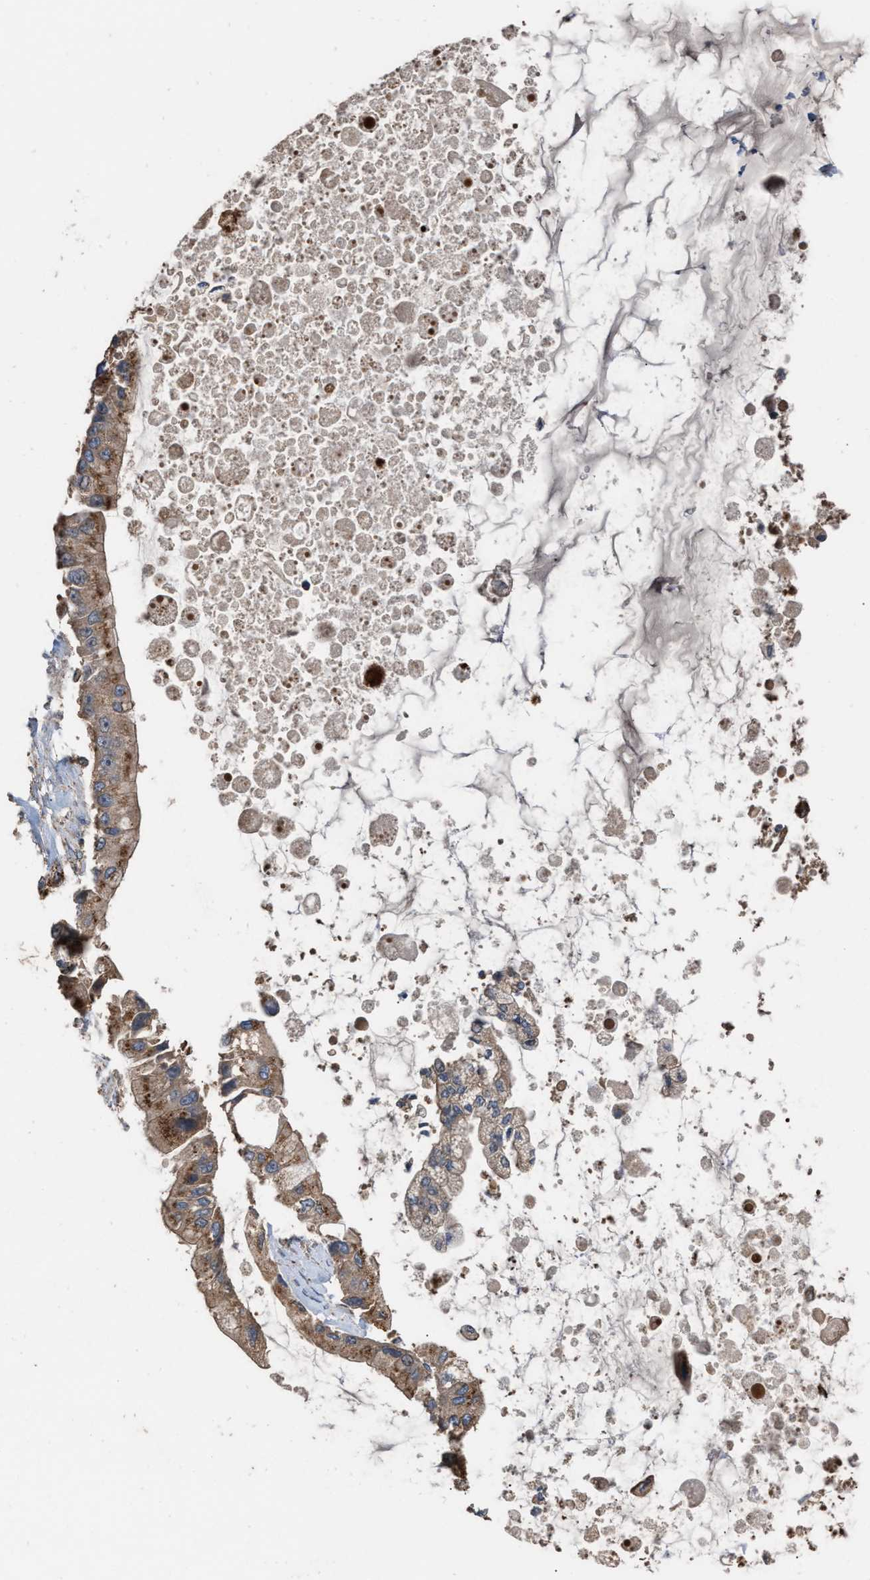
{"staining": {"intensity": "moderate", "quantity": ">75%", "location": "cytoplasmic/membranous"}, "tissue": "liver cancer", "cell_type": "Tumor cells", "image_type": "cancer", "snomed": [{"axis": "morphology", "description": "Cholangiocarcinoma"}, {"axis": "topography", "description": "Liver"}], "caption": "This photomicrograph demonstrates immunohistochemistry (IHC) staining of human cholangiocarcinoma (liver), with medium moderate cytoplasmic/membranous expression in approximately >75% of tumor cells.", "gene": "ELMO3", "patient": {"sex": "male", "age": 50}}